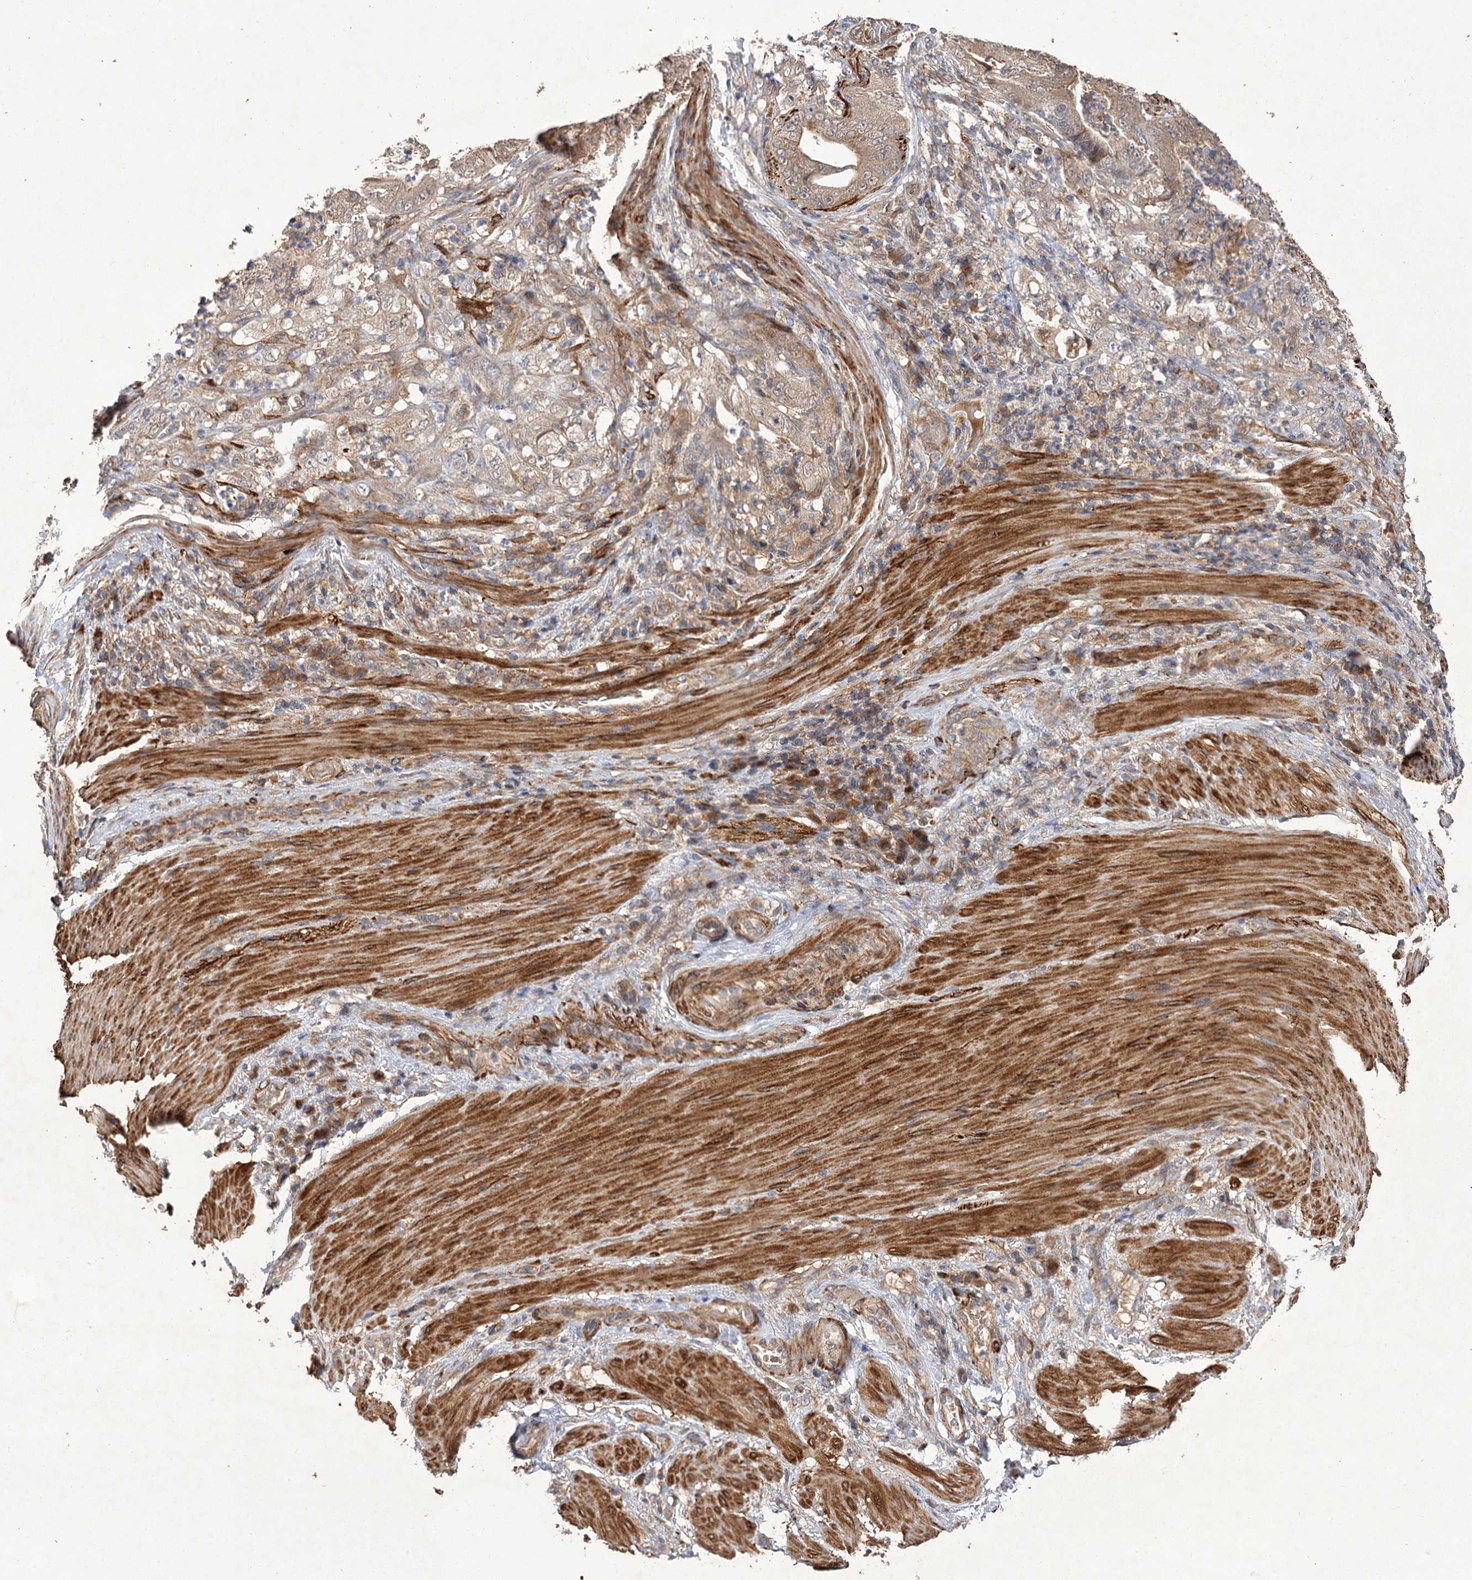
{"staining": {"intensity": "weak", "quantity": ">75%", "location": "cytoplasmic/membranous"}, "tissue": "stomach cancer", "cell_type": "Tumor cells", "image_type": "cancer", "snomed": [{"axis": "morphology", "description": "Adenocarcinoma, NOS"}, {"axis": "topography", "description": "Stomach"}], "caption": "Immunohistochemical staining of adenocarcinoma (stomach) demonstrates low levels of weak cytoplasmic/membranous expression in about >75% of tumor cells.", "gene": "FBXW8", "patient": {"sex": "female", "age": 73}}